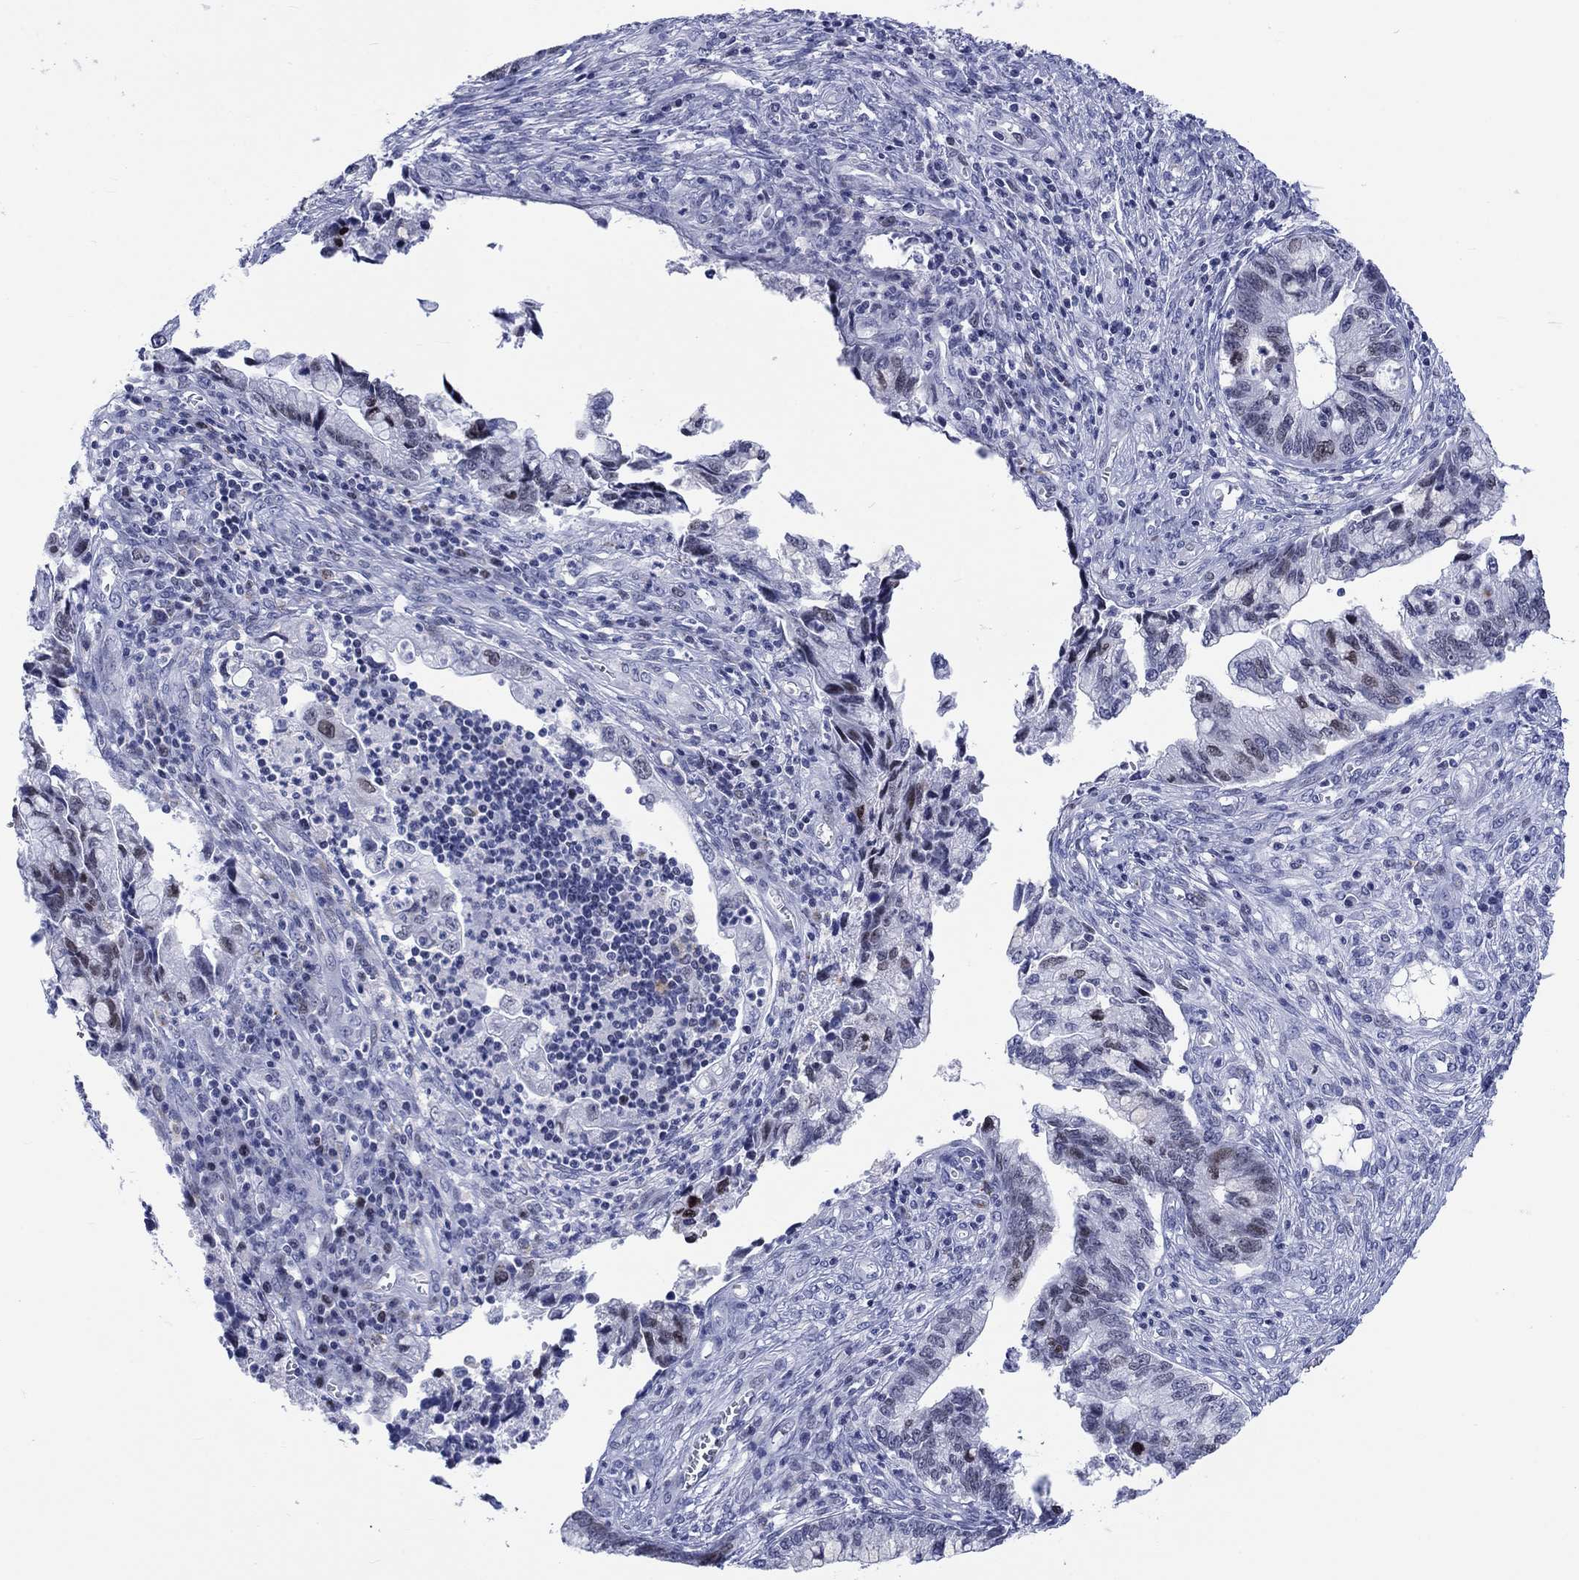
{"staining": {"intensity": "strong", "quantity": "25%-75%", "location": "nuclear"}, "tissue": "cervical cancer", "cell_type": "Tumor cells", "image_type": "cancer", "snomed": [{"axis": "morphology", "description": "Adenocarcinoma, NOS"}, {"axis": "topography", "description": "Cervix"}], "caption": "High-power microscopy captured an immunohistochemistry (IHC) photomicrograph of cervical cancer, revealing strong nuclear positivity in approximately 25%-75% of tumor cells.", "gene": "CDCA2", "patient": {"sex": "female", "age": 44}}